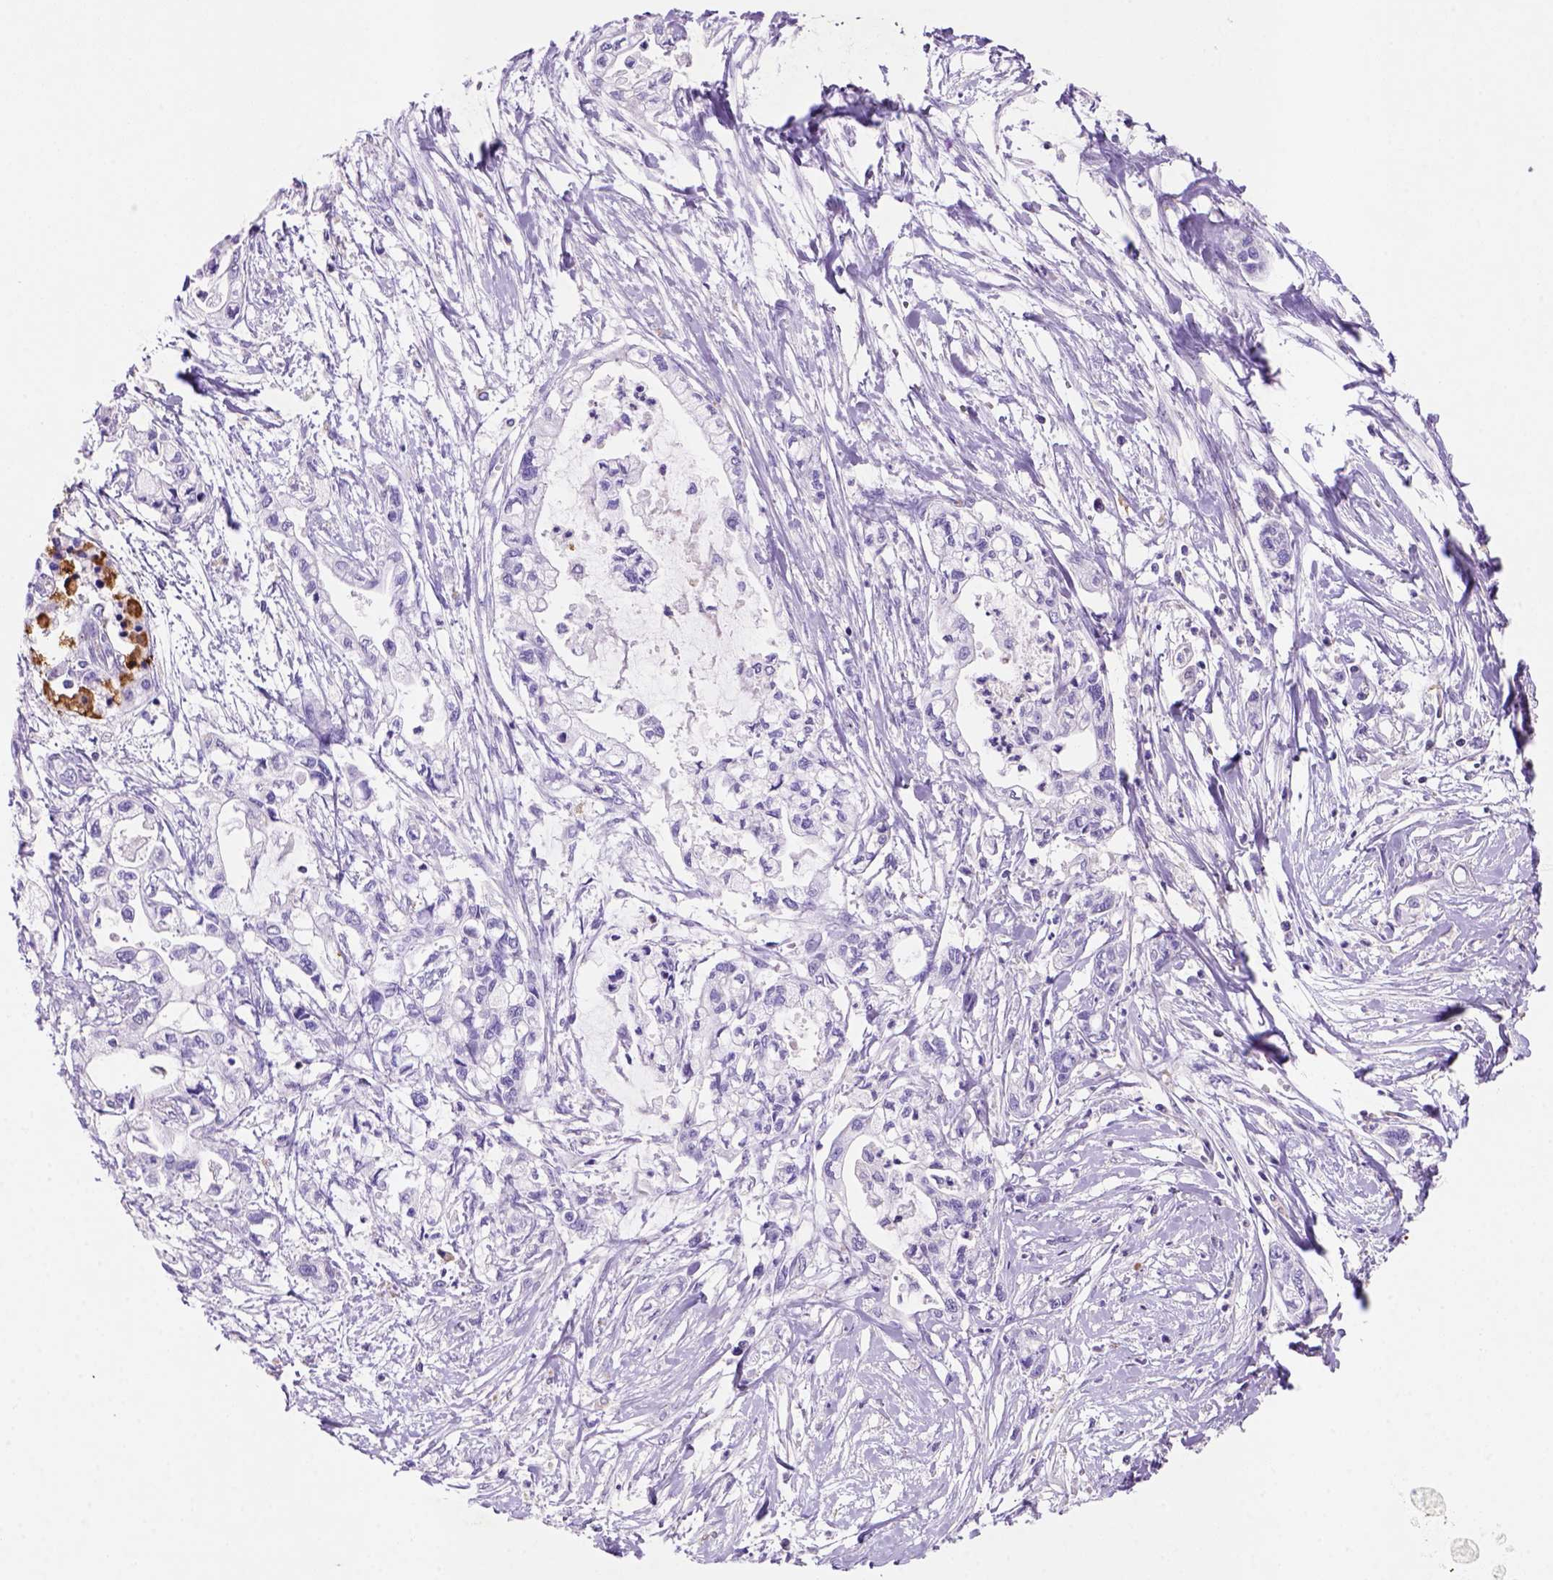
{"staining": {"intensity": "negative", "quantity": "none", "location": "none"}, "tissue": "pancreatic cancer", "cell_type": "Tumor cells", "image_type": "cancer", "snomed": [{"axis": "morphology", "description": "Adenocarcinoma, NOS"}, {"axis": "topography", "description": "Pancreas"}], "caption": "Pancreatic adenocarcinoma stained for a protein using immunohistochemistry shows no staining tumor cells.", "gene": "INPP5D", "patient": {"sex": "male", "age": 54}}